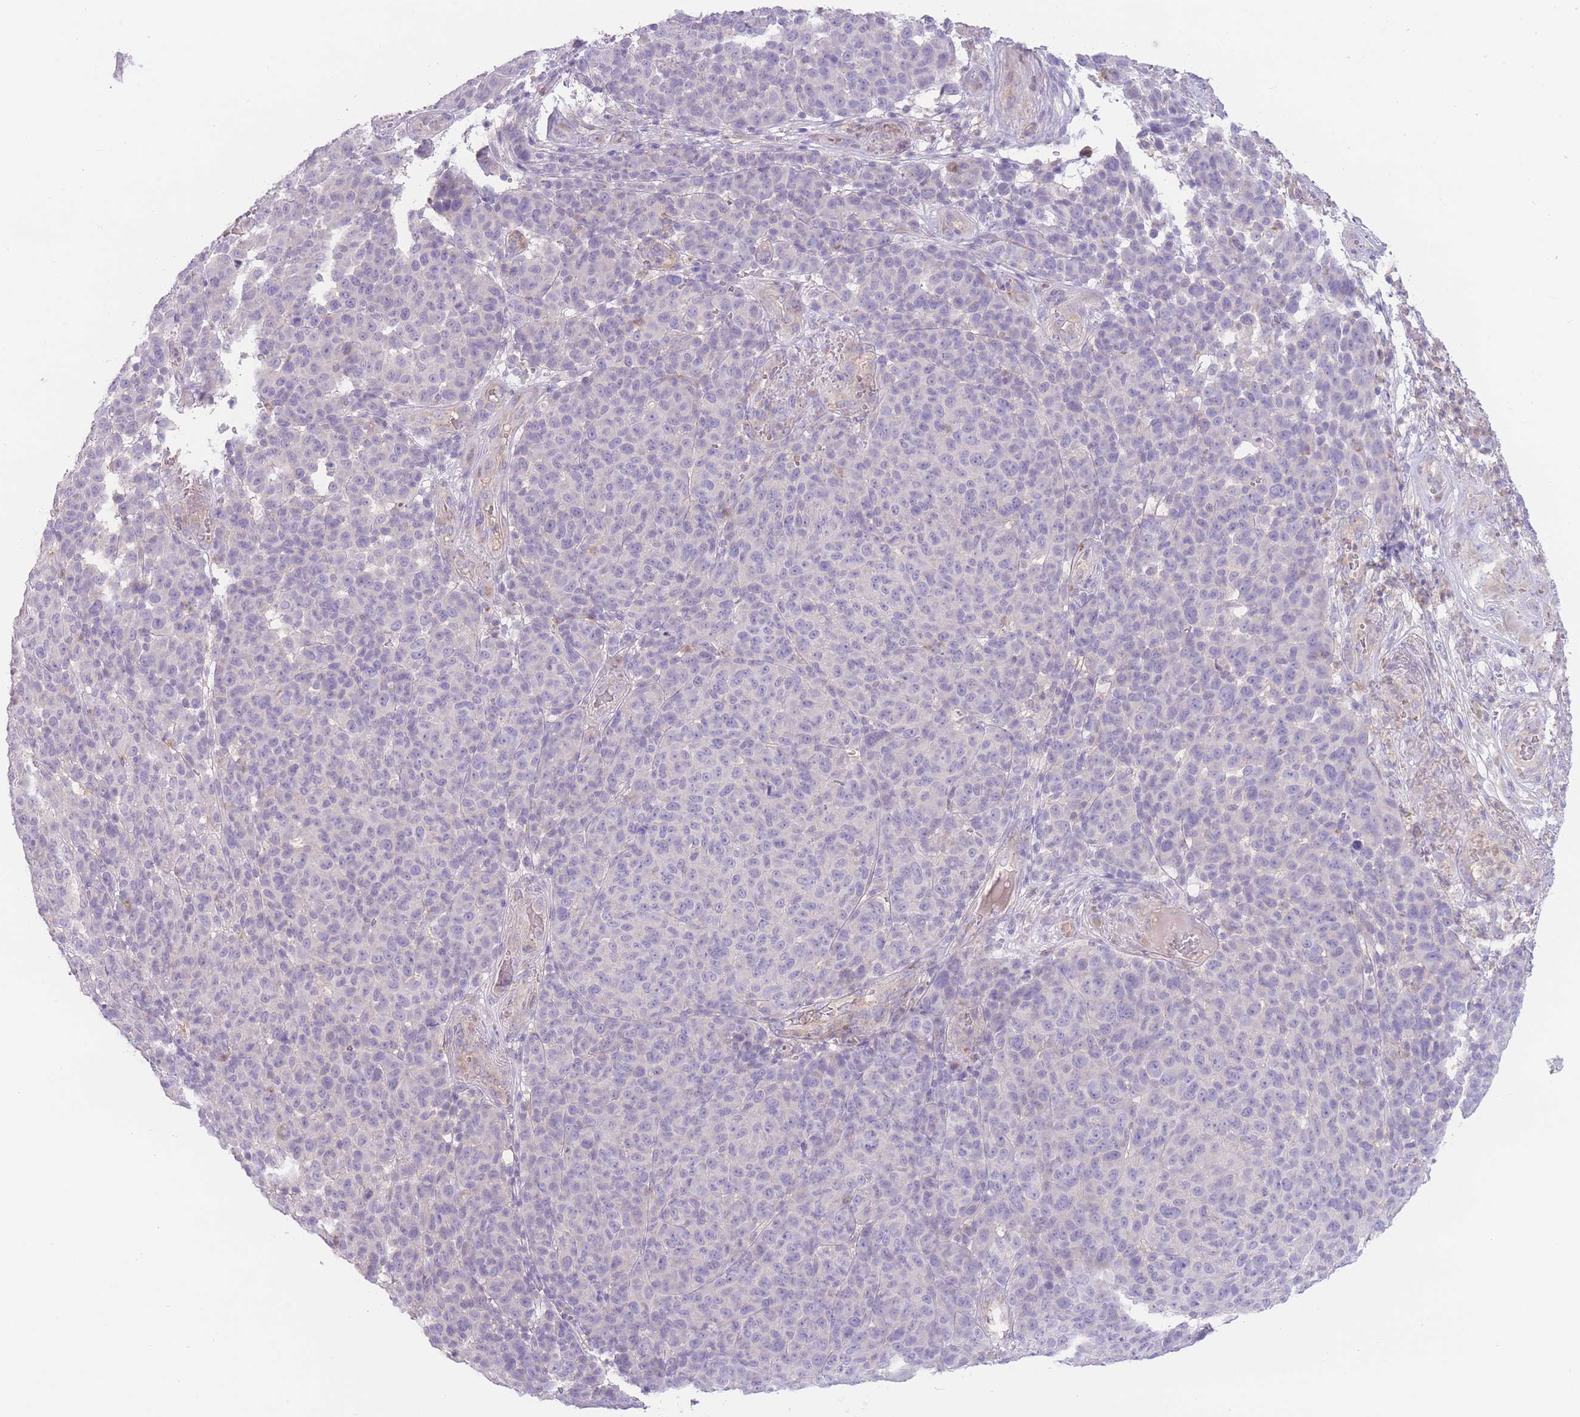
{"staining": {"intensity": "negative", "quantity": "none", "location": "none"}, "tissue": "melanoma", "cell_type": "Tumor cells", "image_type": "cancer", "snomed": [{"axis": "morphology", "description": "Malignant melanoma, NOS"}, {"axis": "topography", "description": "Skin"}], "caption": "Immunohistochemistry (IHC) micrograph of malignant melanoma stained for a protein (brown), which displays no expression in tumor cells.", "gene": "BHLHA15", "patient": {"sex": "male", "age": 49}}